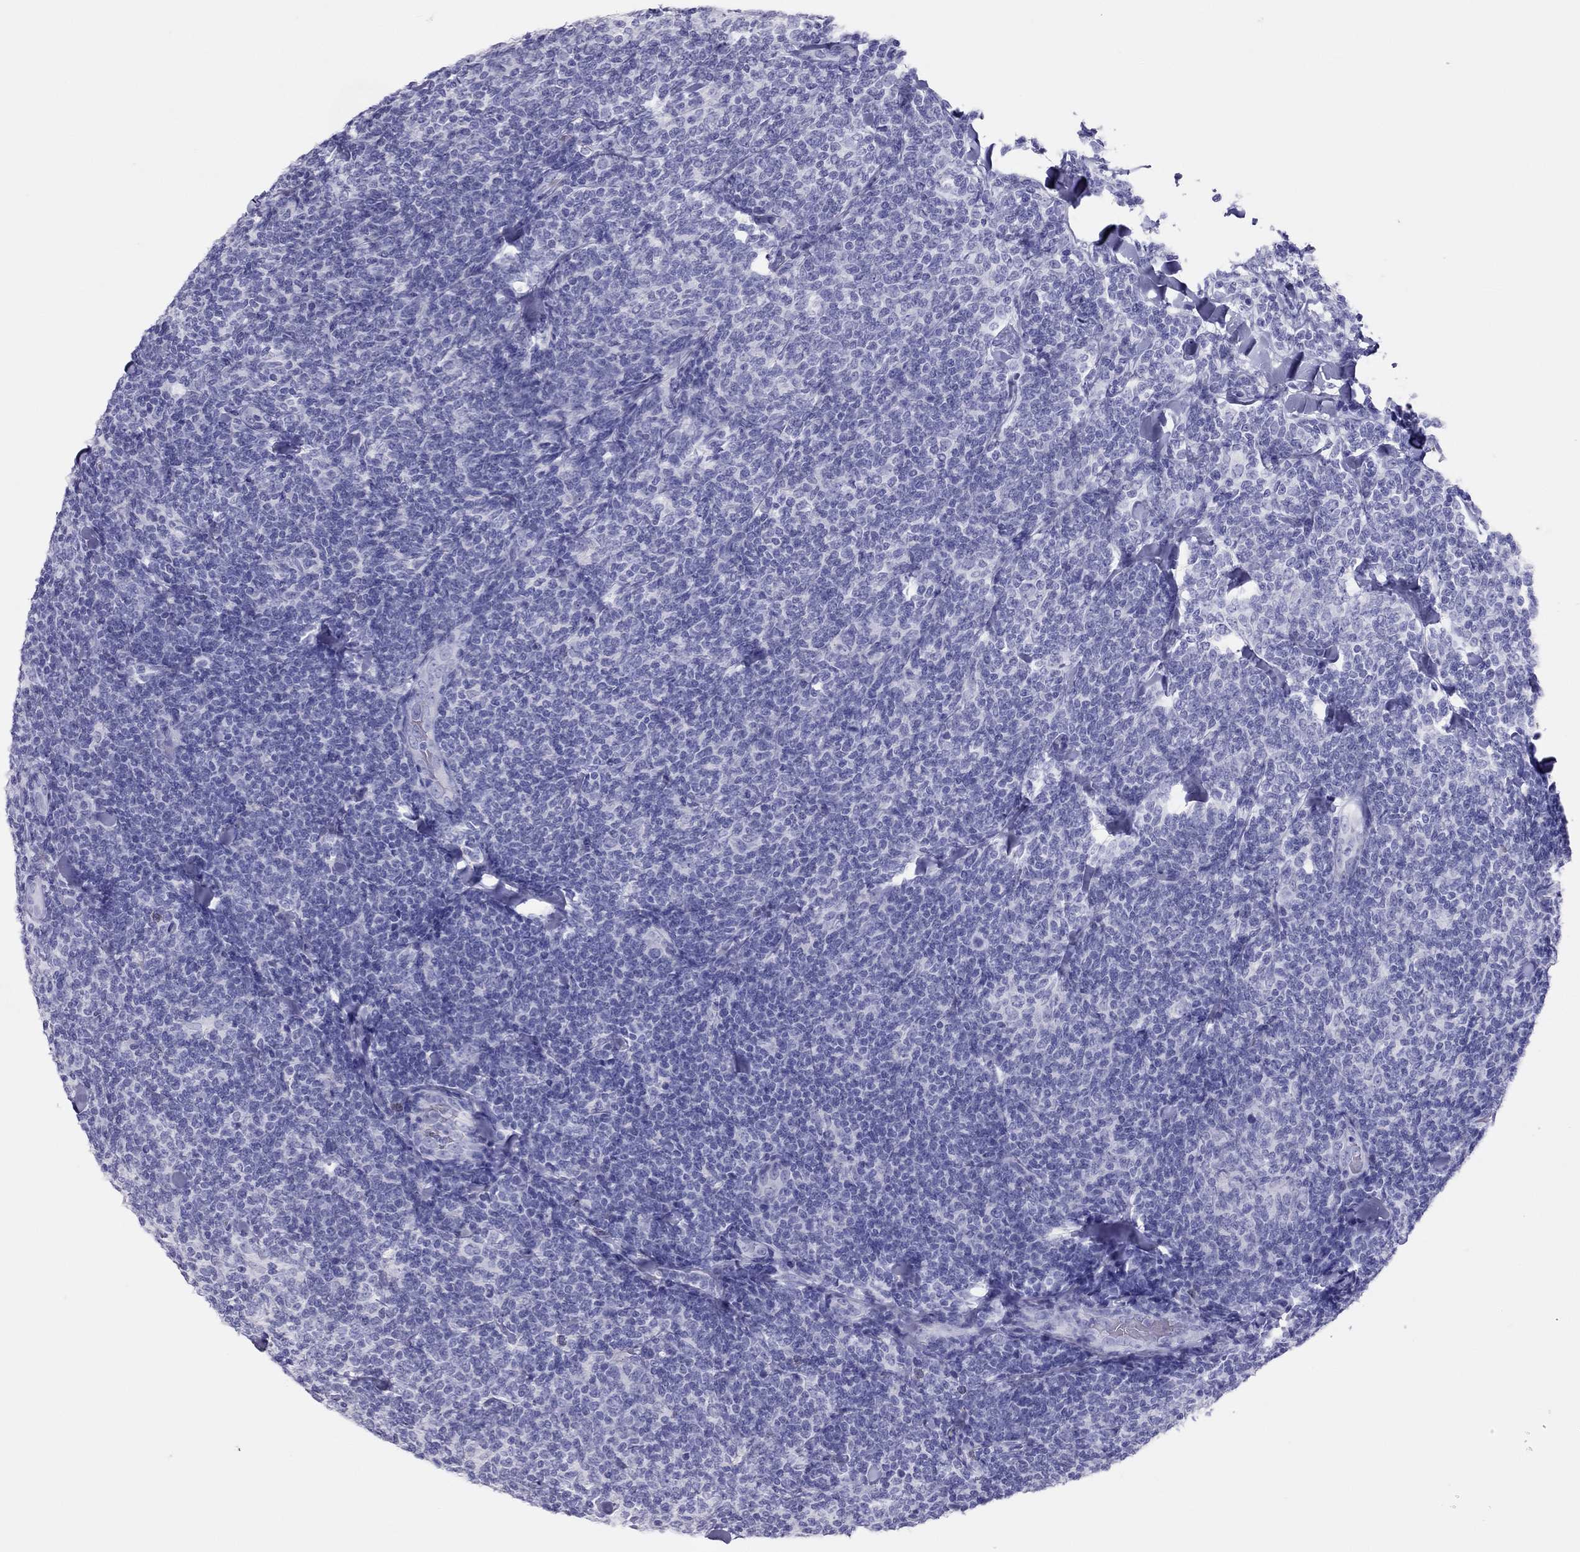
{"staining": {"intensity": "negative", "quantity": "none", "location": "none"}, "tissue": "lymphoma", "cell_type": "Tumor cells", "image_type": "cancer", "snomed": [{"axis": "morphology", "description": "Malignant lymphoma, non-Hodgkin's type, Low grade"}, {"axis": "topography", "description": "Lymph node"}], "caption": "Human lymphoma stained for a protein using immunohistochemistry (IHC) demonstrates no positivity in tumor cells.", "gene": "TSHB", "patient": {"sex": "female", "age": 56}}